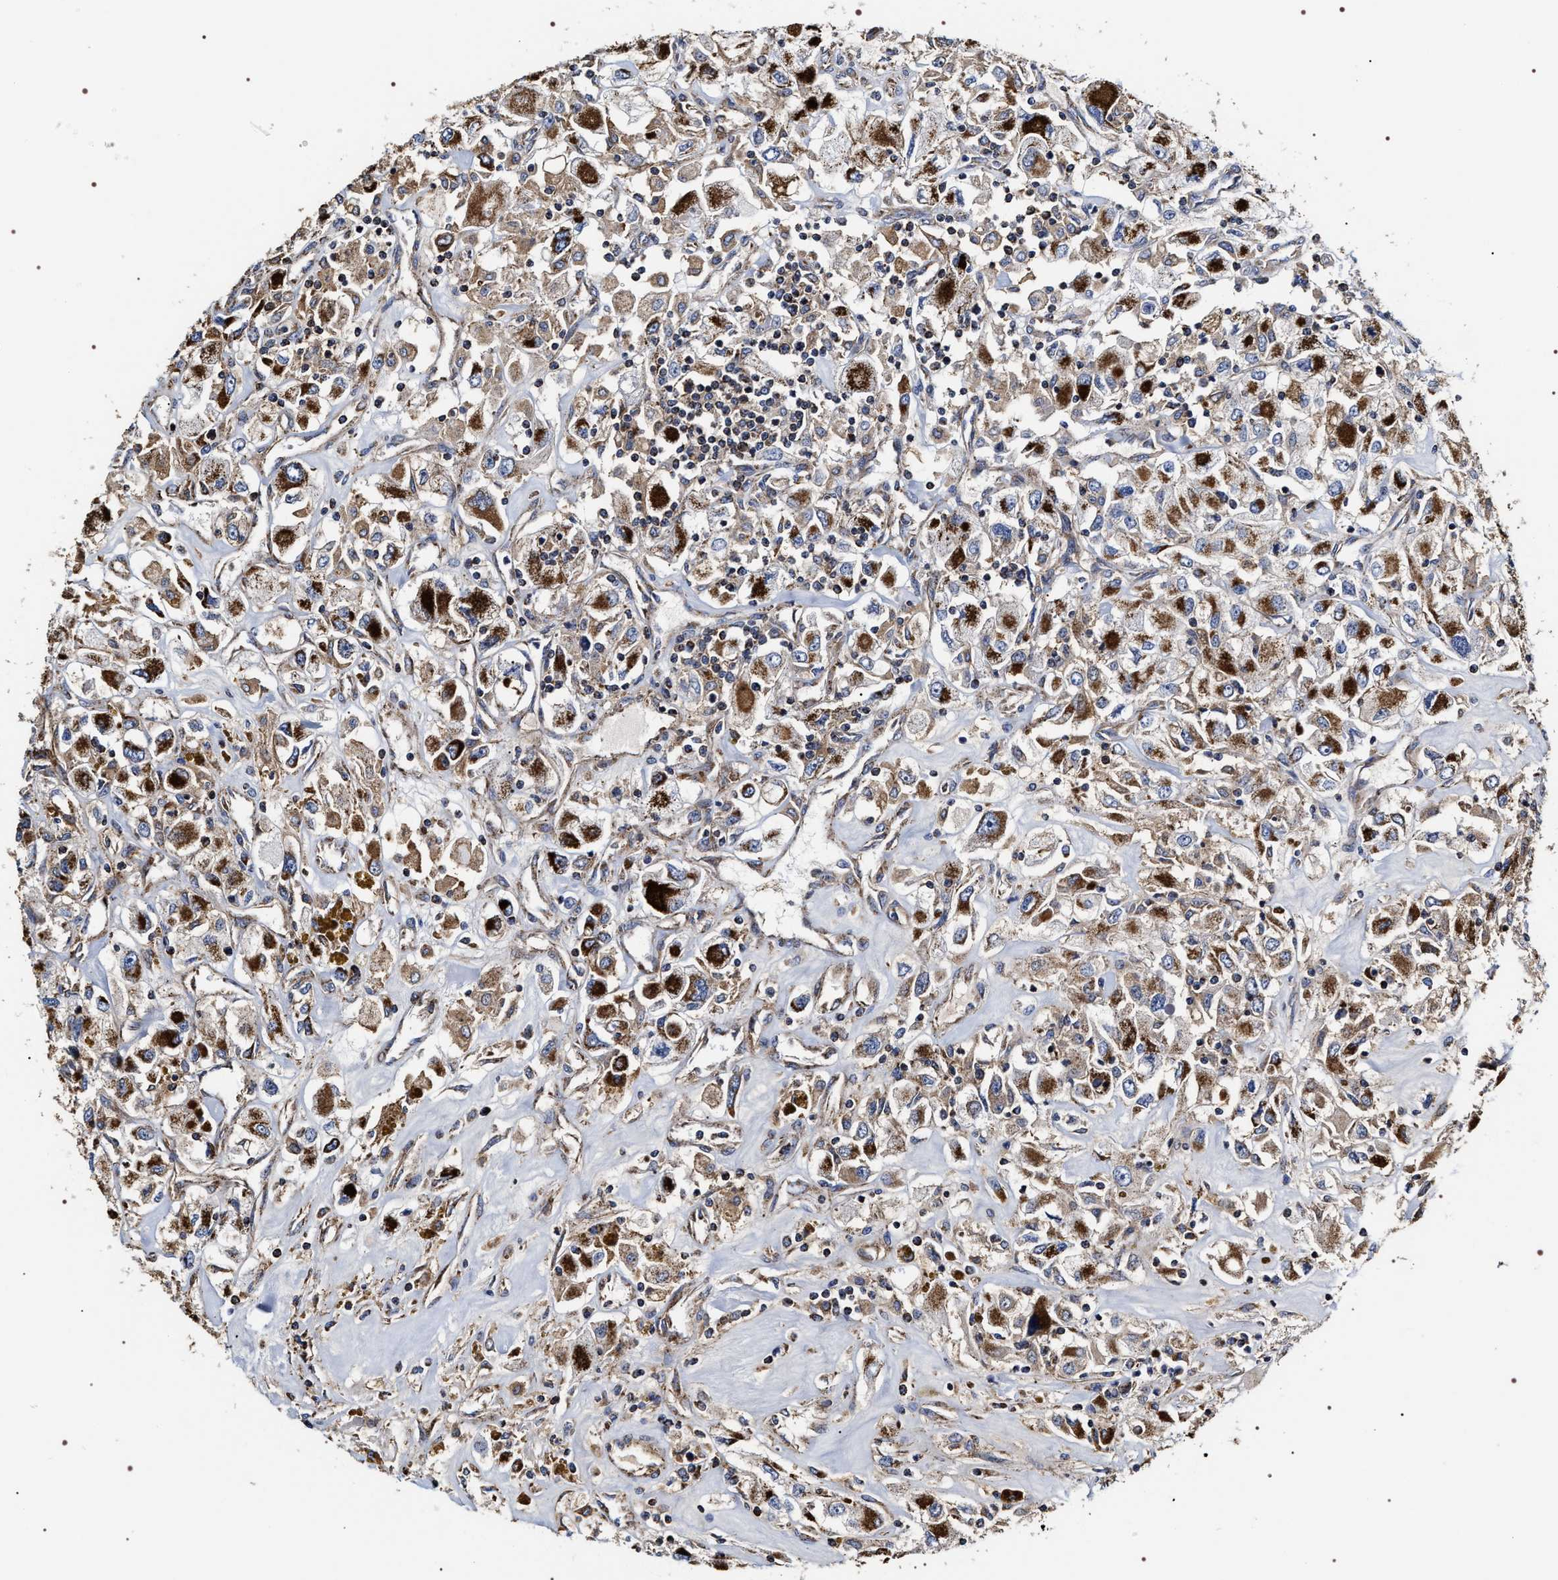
{"staining": {"intensity": "strong", "quantity": ">75%", "location": "cytoplasmic/membranous"}, "tissue": "renal cancer", "cell_type": "Tumor cells", "image_type": "cancer", "snomed": [{"axis": "morphology", "description": "Adenocarcinoma, NOS"}, {"axis": "topography", "description": "Kidney"}], "caption": "A high amount of strong cytoplasmic/membranous expression is present in about >75% of tumor cells in renal cancer tissue.", "gene": "COG5", "patient": {"sex": "female", "age": 52}}